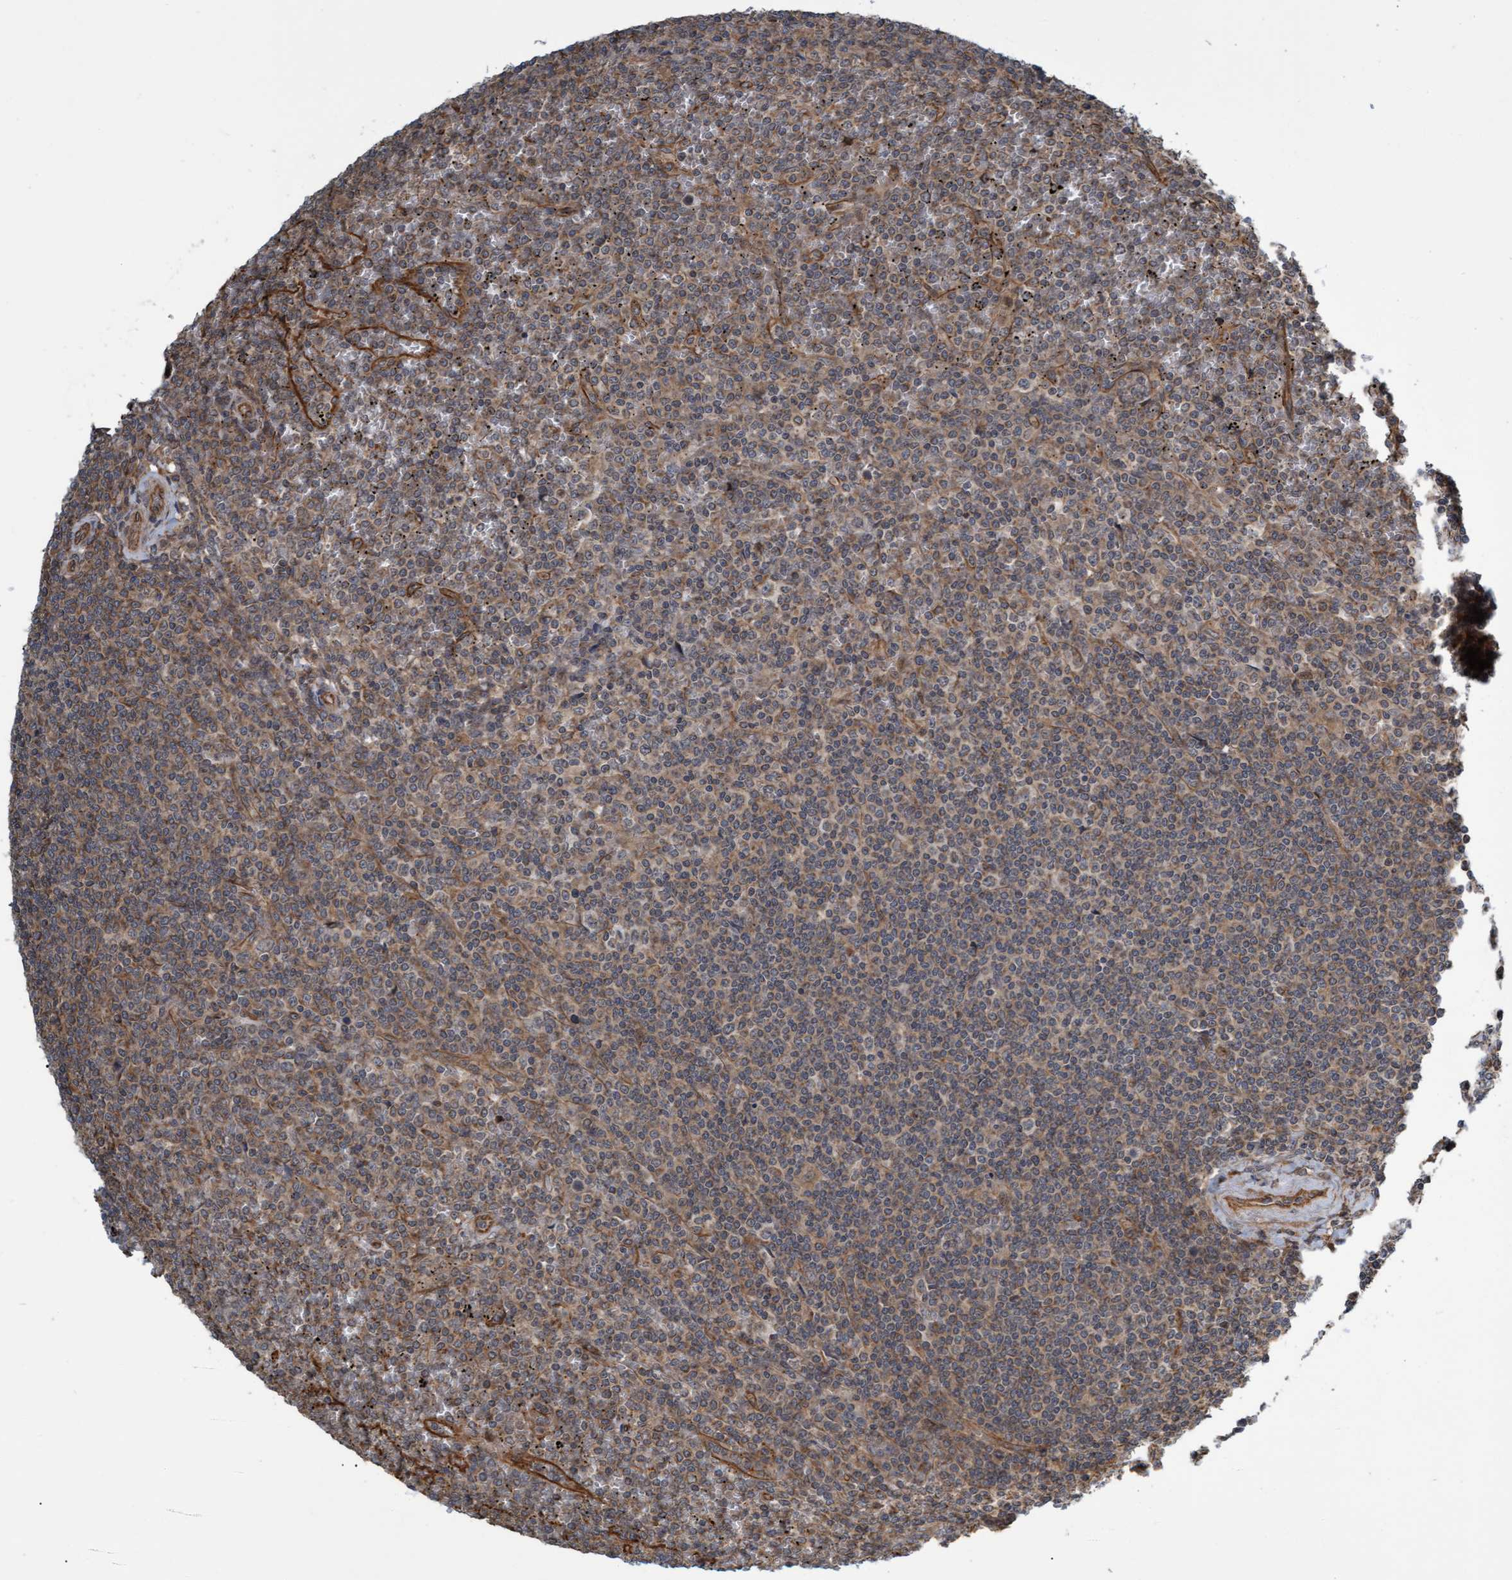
{"staining": {"intensity": "weak", "quantity": "25%-75%", "location": "cytoplasmic/membranous"}, "tissue": "lymphoma", "cell_type": "Tumor cells", "image_type": "cancer", "snomed": [{"axis": "morphology", "description": "Malignant lymphoma, non-Hodgkin's type, Low grade"}, {"axis": "topography", "description": "Spleen"}], "caption": "Protein staining displays weak cytoplasmic/membranous staining in about 25%-75% of tumor cells in low-grade malignant lymphoma, non-Hodgkin's type.", "gene": "TNFRSF10B", "patient": {"sex": "female", "age": 19}}